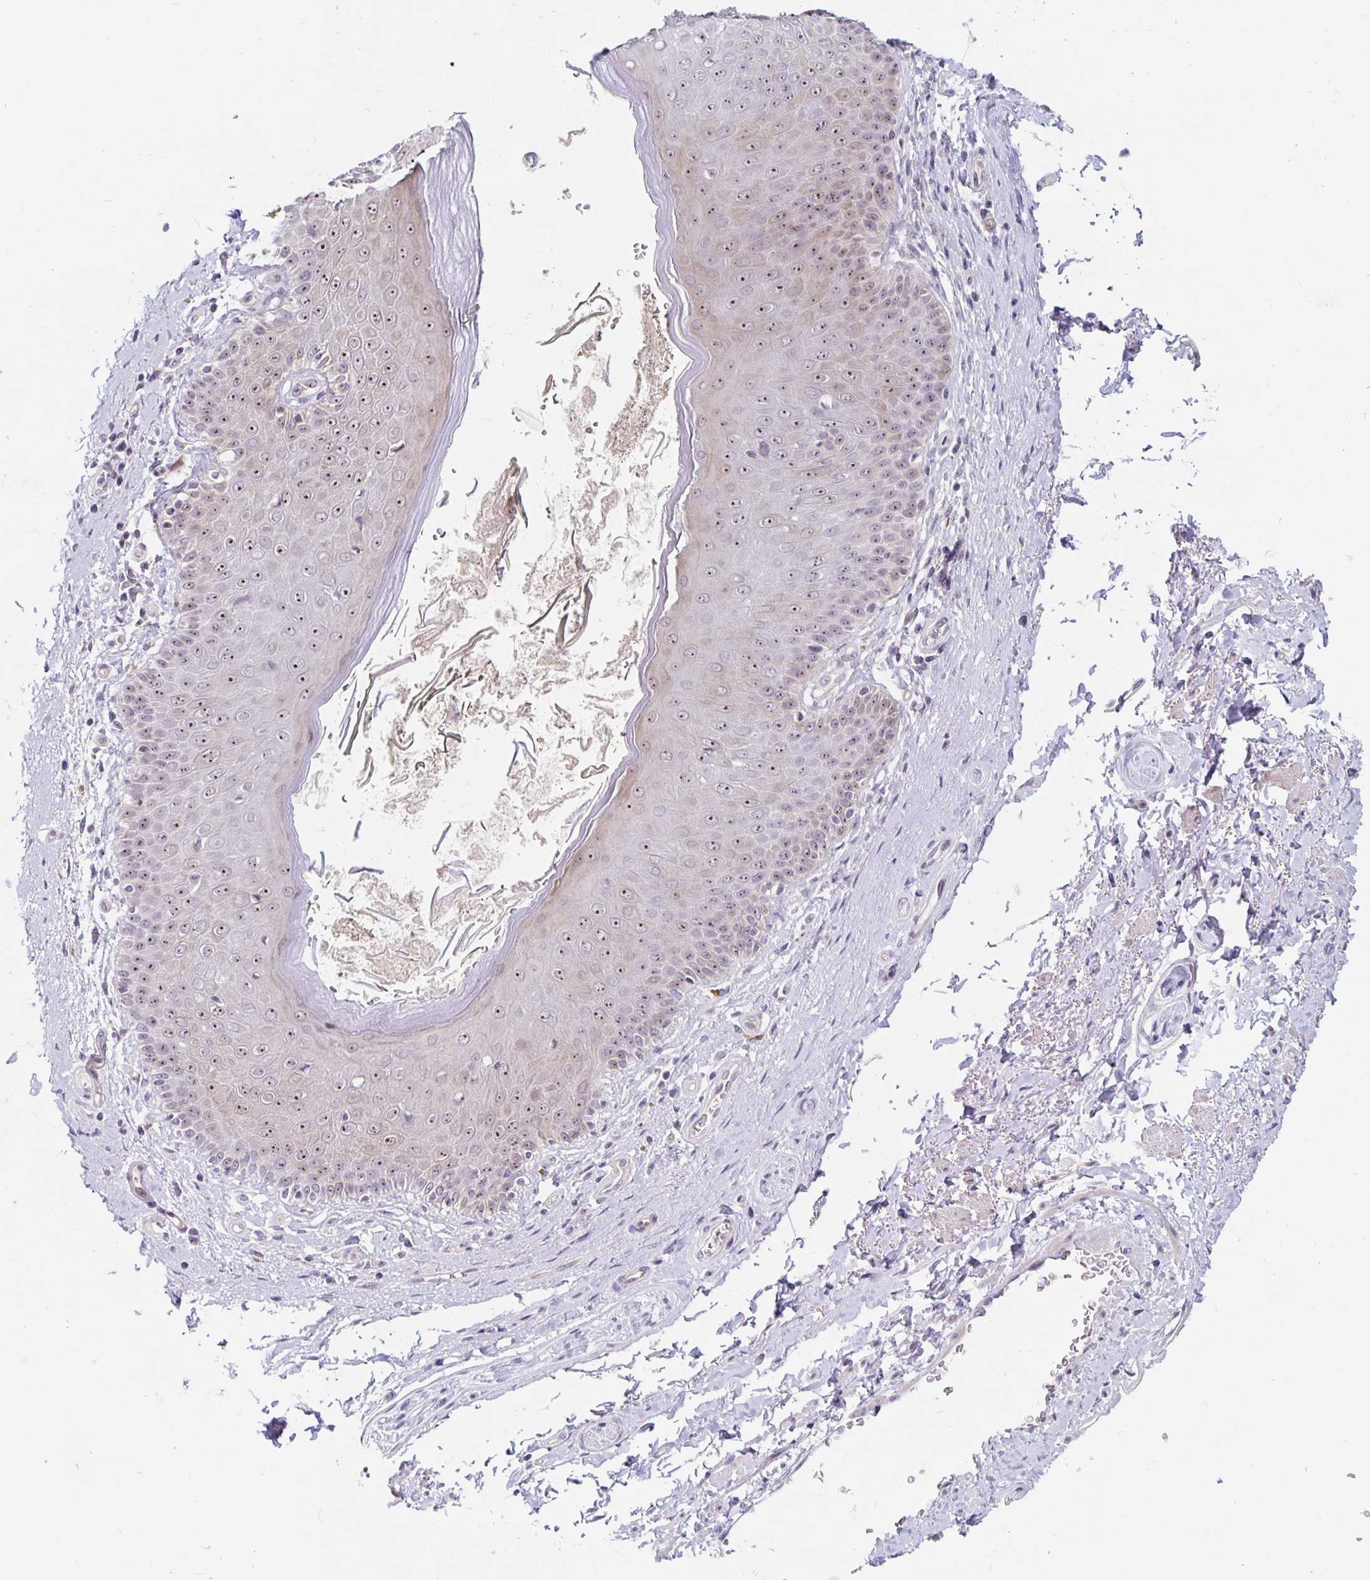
{"staining": {"intensity": "negative", "quantity": "none", "location": "none"}, "tissue": "adipose tissue", "cell_type": "Adipocytes", "image_type": "normal", "snomed": [{"axis": "morphology", "description": "Normal tissue, NOS"}, {"axis": "topography", "description": "Peripheral nerve tissue"}], "caption": "IHC micrograph of benign adipose tissue: adipose tissue stained with DAB exhibits no significant protein staining in adipocytes.", "gene": "NUP85", "patient": {"sex": "male", "age": 51}}